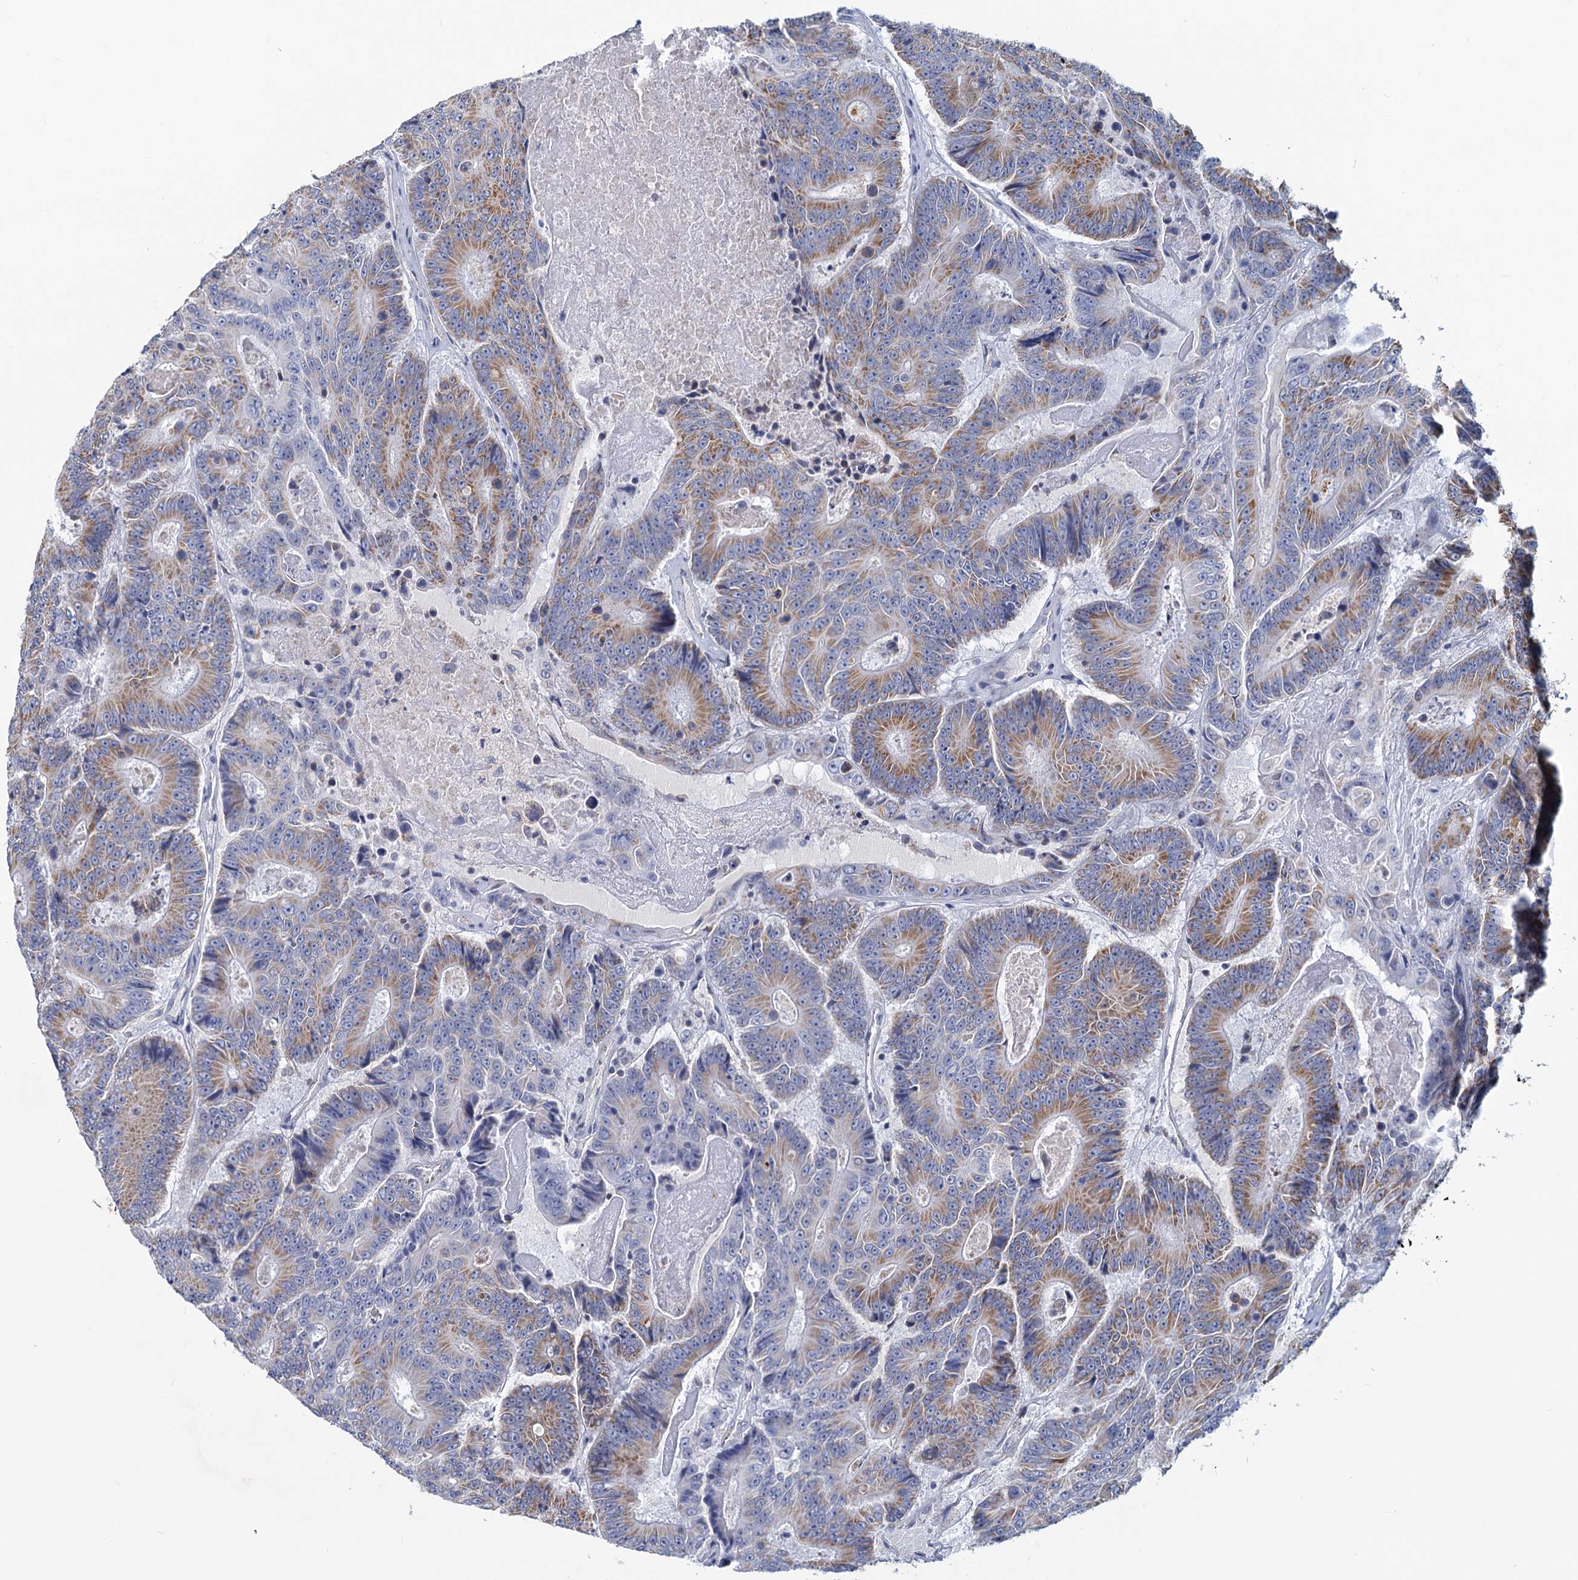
{"staining": {"intensity": "moderate", "quantity": "25%-75%", "location": "cytoplasmic/membranous"}, "tissue": "colorectal cancer", "cell_type": "Tumor cells", "image_type": "cancer", "snomed": [{"axis": "morphology", "description": "Adenocarcinoma, NOS"}, {"axis": "topography", "description": "Colon"}], "caption": "Adenocarcinoma (colorectal) stained with DAB IHC shows medium levels of moderate cytoplasmic/membranous staining in approximately 25%-75% of tumor cells.", "gene": "NDUFC2", "patient": {"sex": "male", "age": 83}}